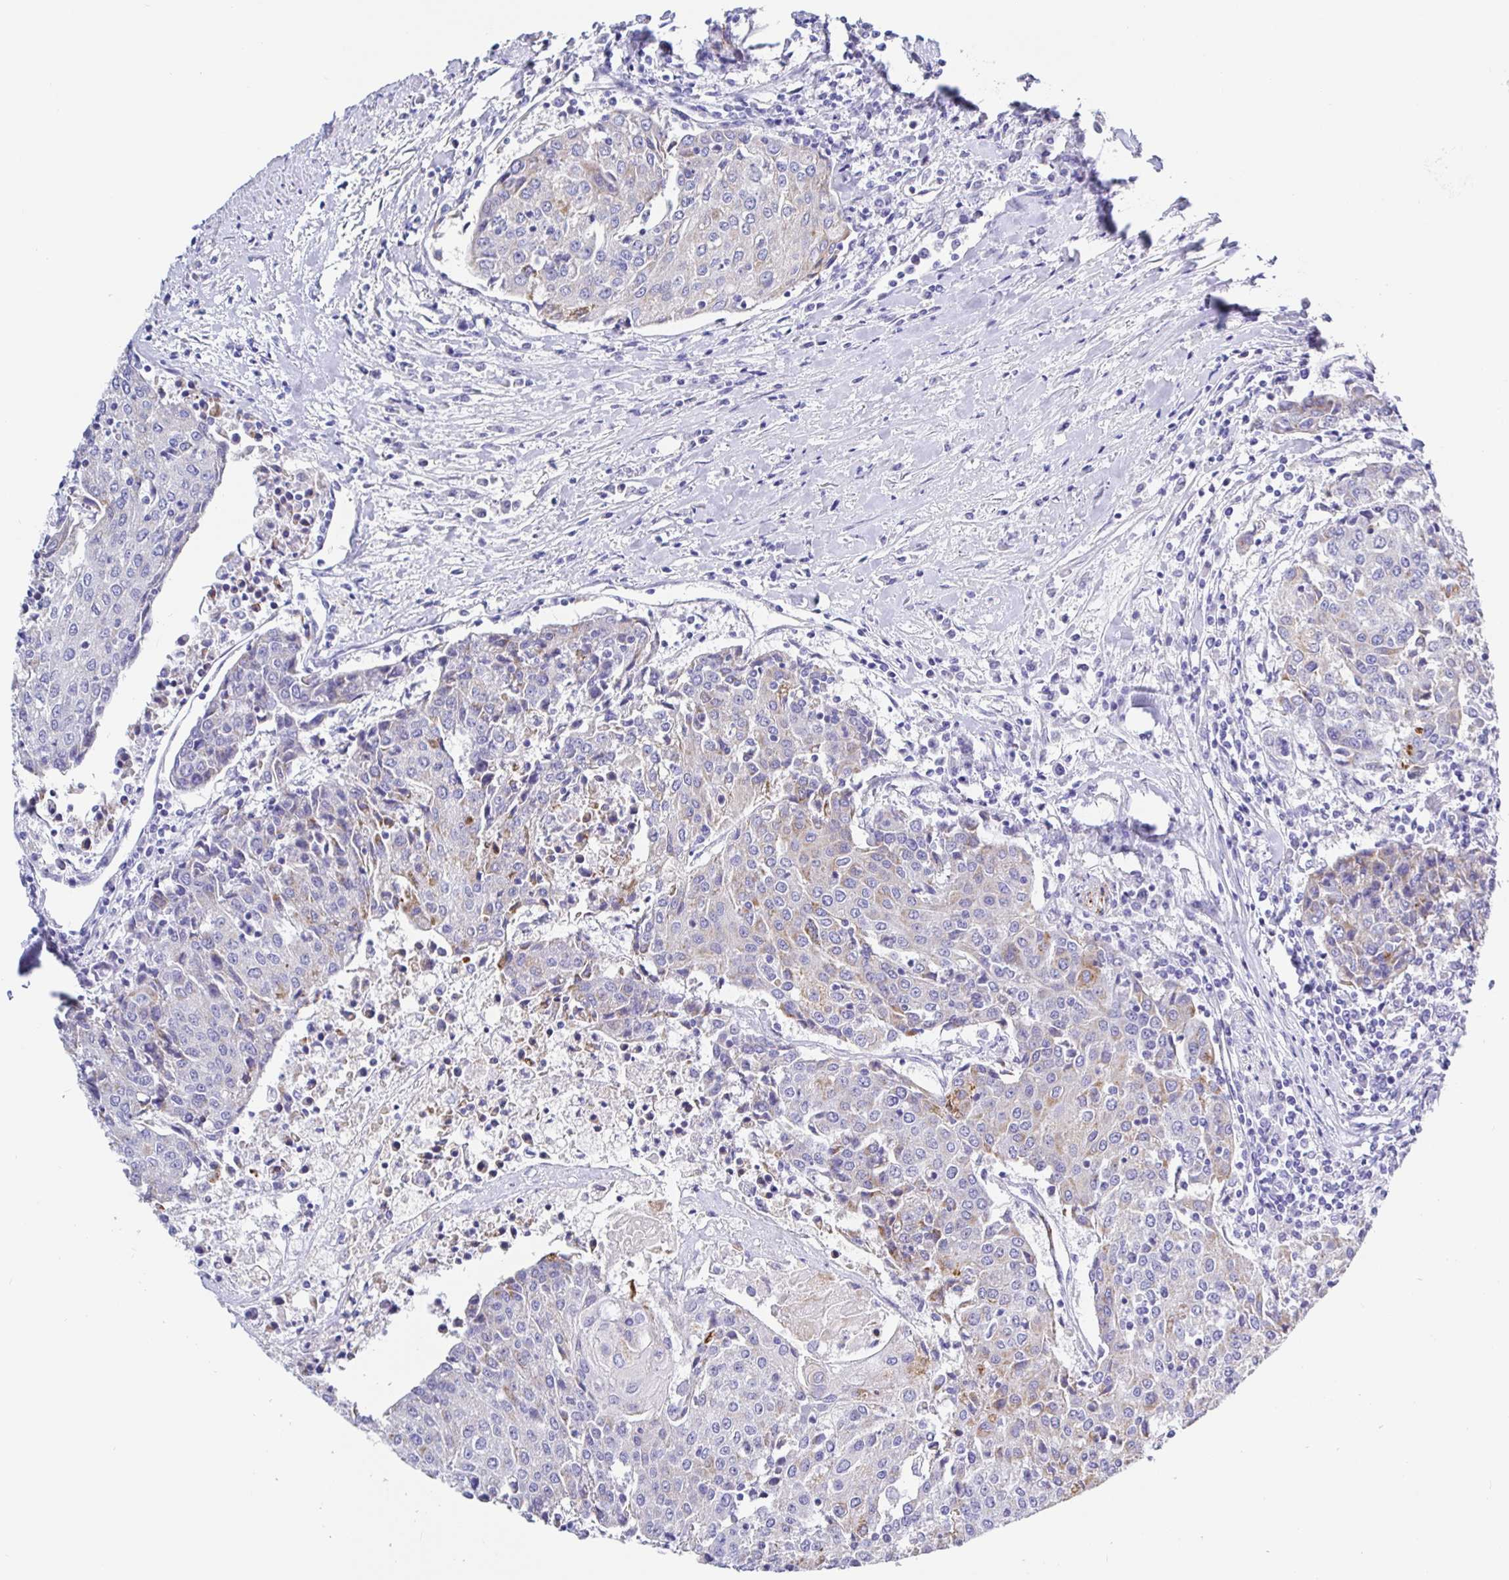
{"staining": {"intensity": "moderate", "quantity": "<25%", "location": "cytoplasmic/membranous"}, "tissue": "urothelial cancer", "cell_type": "Tumor cells", "image_type": "cancer", "snomed": [{"axis": "morphology", "description": "Urothelial carcinoma, High grade"}, {"axis": "topography", "description": "Urinary bladder"}], "caption": "A brown stain highlights moderate cytoplasmic/membranous expression of a protein in urothelial cancer tumor cells.", "gene": "MAOA", "patient": {"sex": "female", "age": 85}}